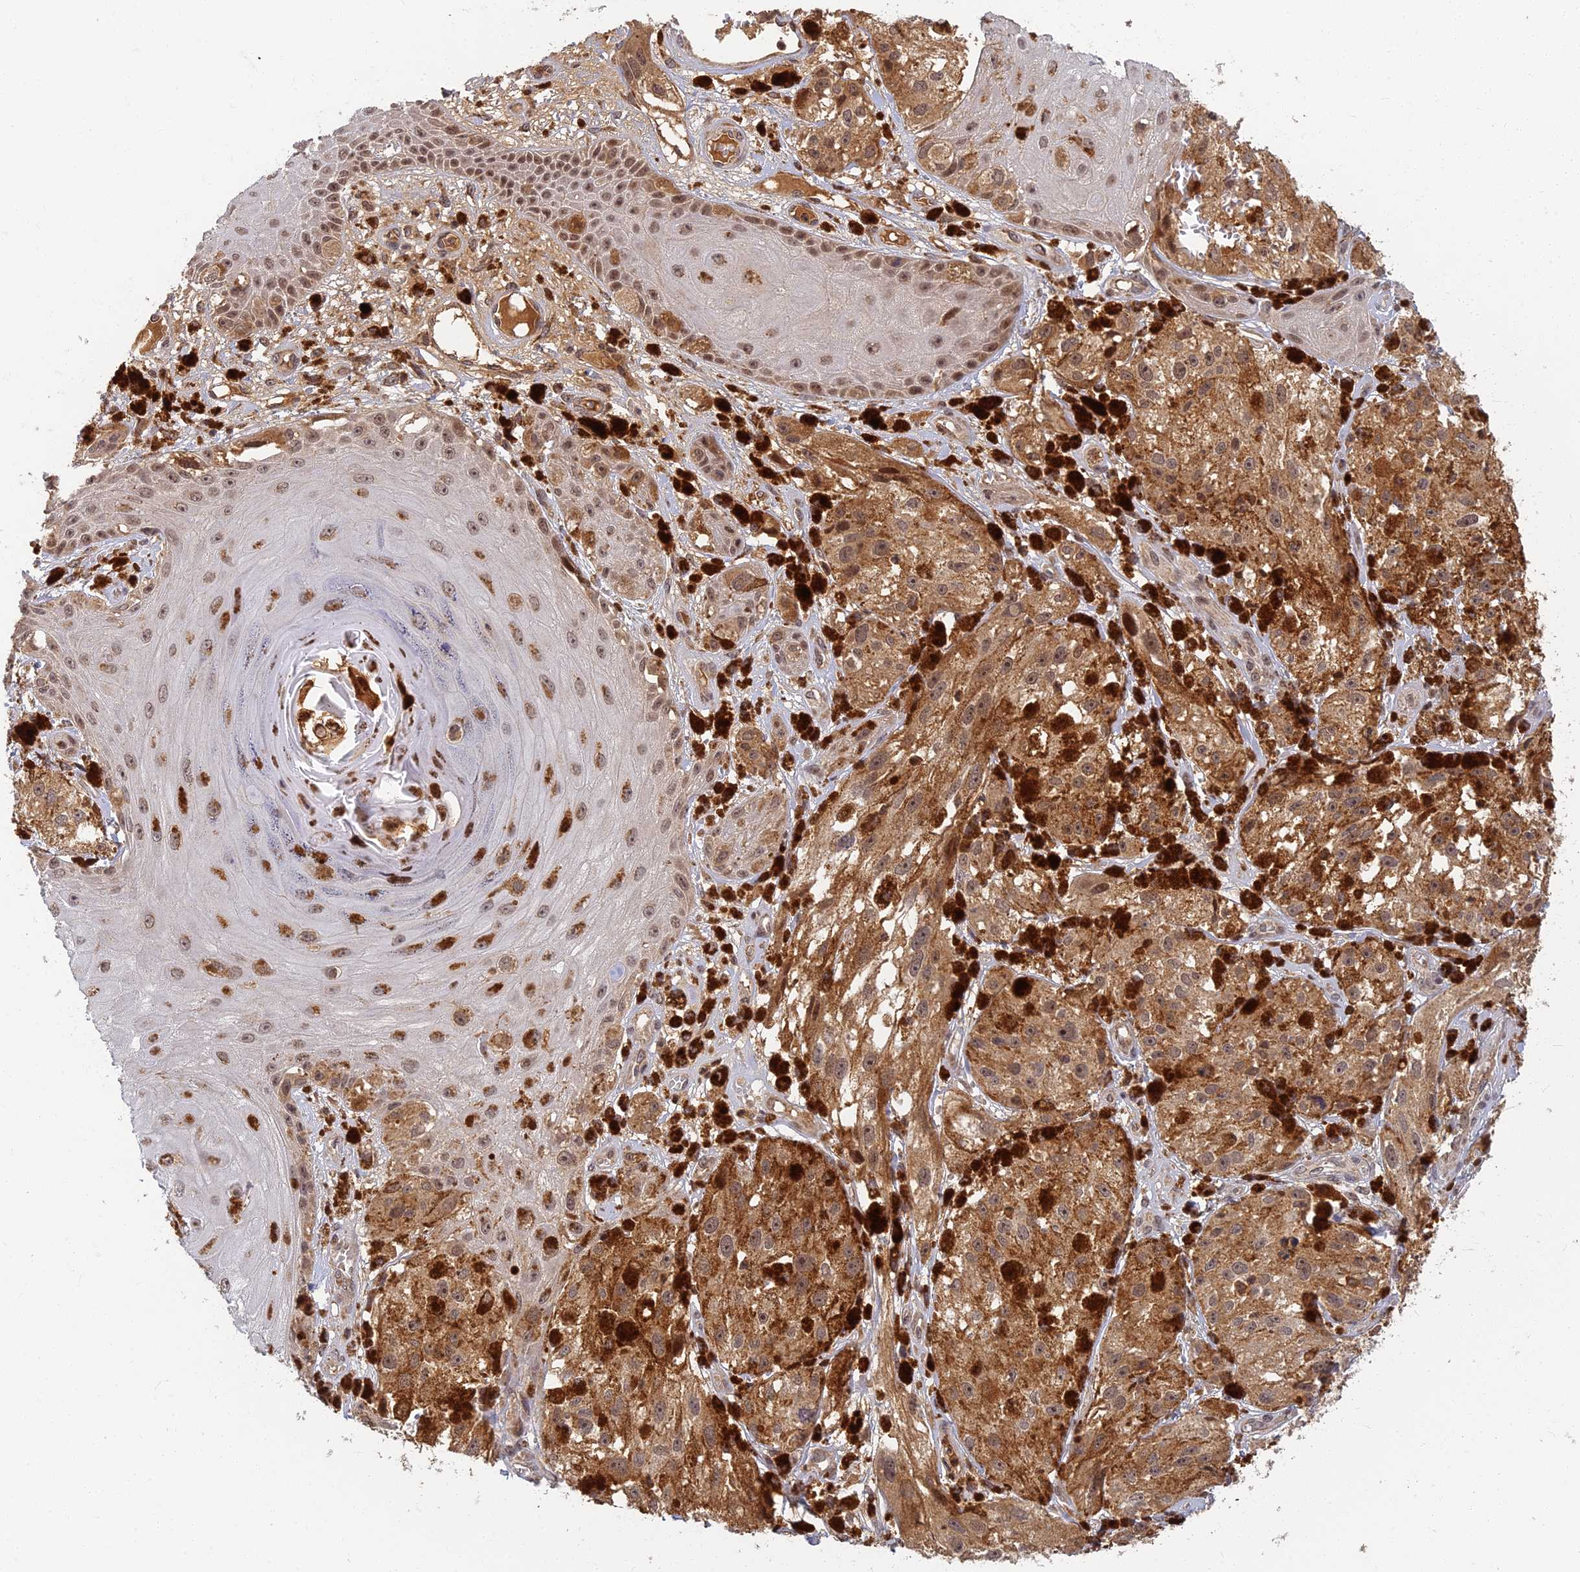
{"staining": {"intensity": "moderate", "quantity": ">75%", "location": "cytoplasmic/membranous"}, "tissue": "melanoma", "cell_type": "Tumor cells", "image_type": "cancer", "snomed": [{"axis": "morphology", "description": "Malignant melanoma, NOS"}, {"axis": "topography", "description": "Skin"}], "caption": "This micrograph displays malignant melanoma stained with immunohistochemistry (IHC) to label a protein in brown. The cytoplasmic/membranous of tumor cells show moderate positivity for the protein. Nuclei are counter-stained blue.", "gene": "RGL3", "patient": {"sex": "male", "age": 88}}